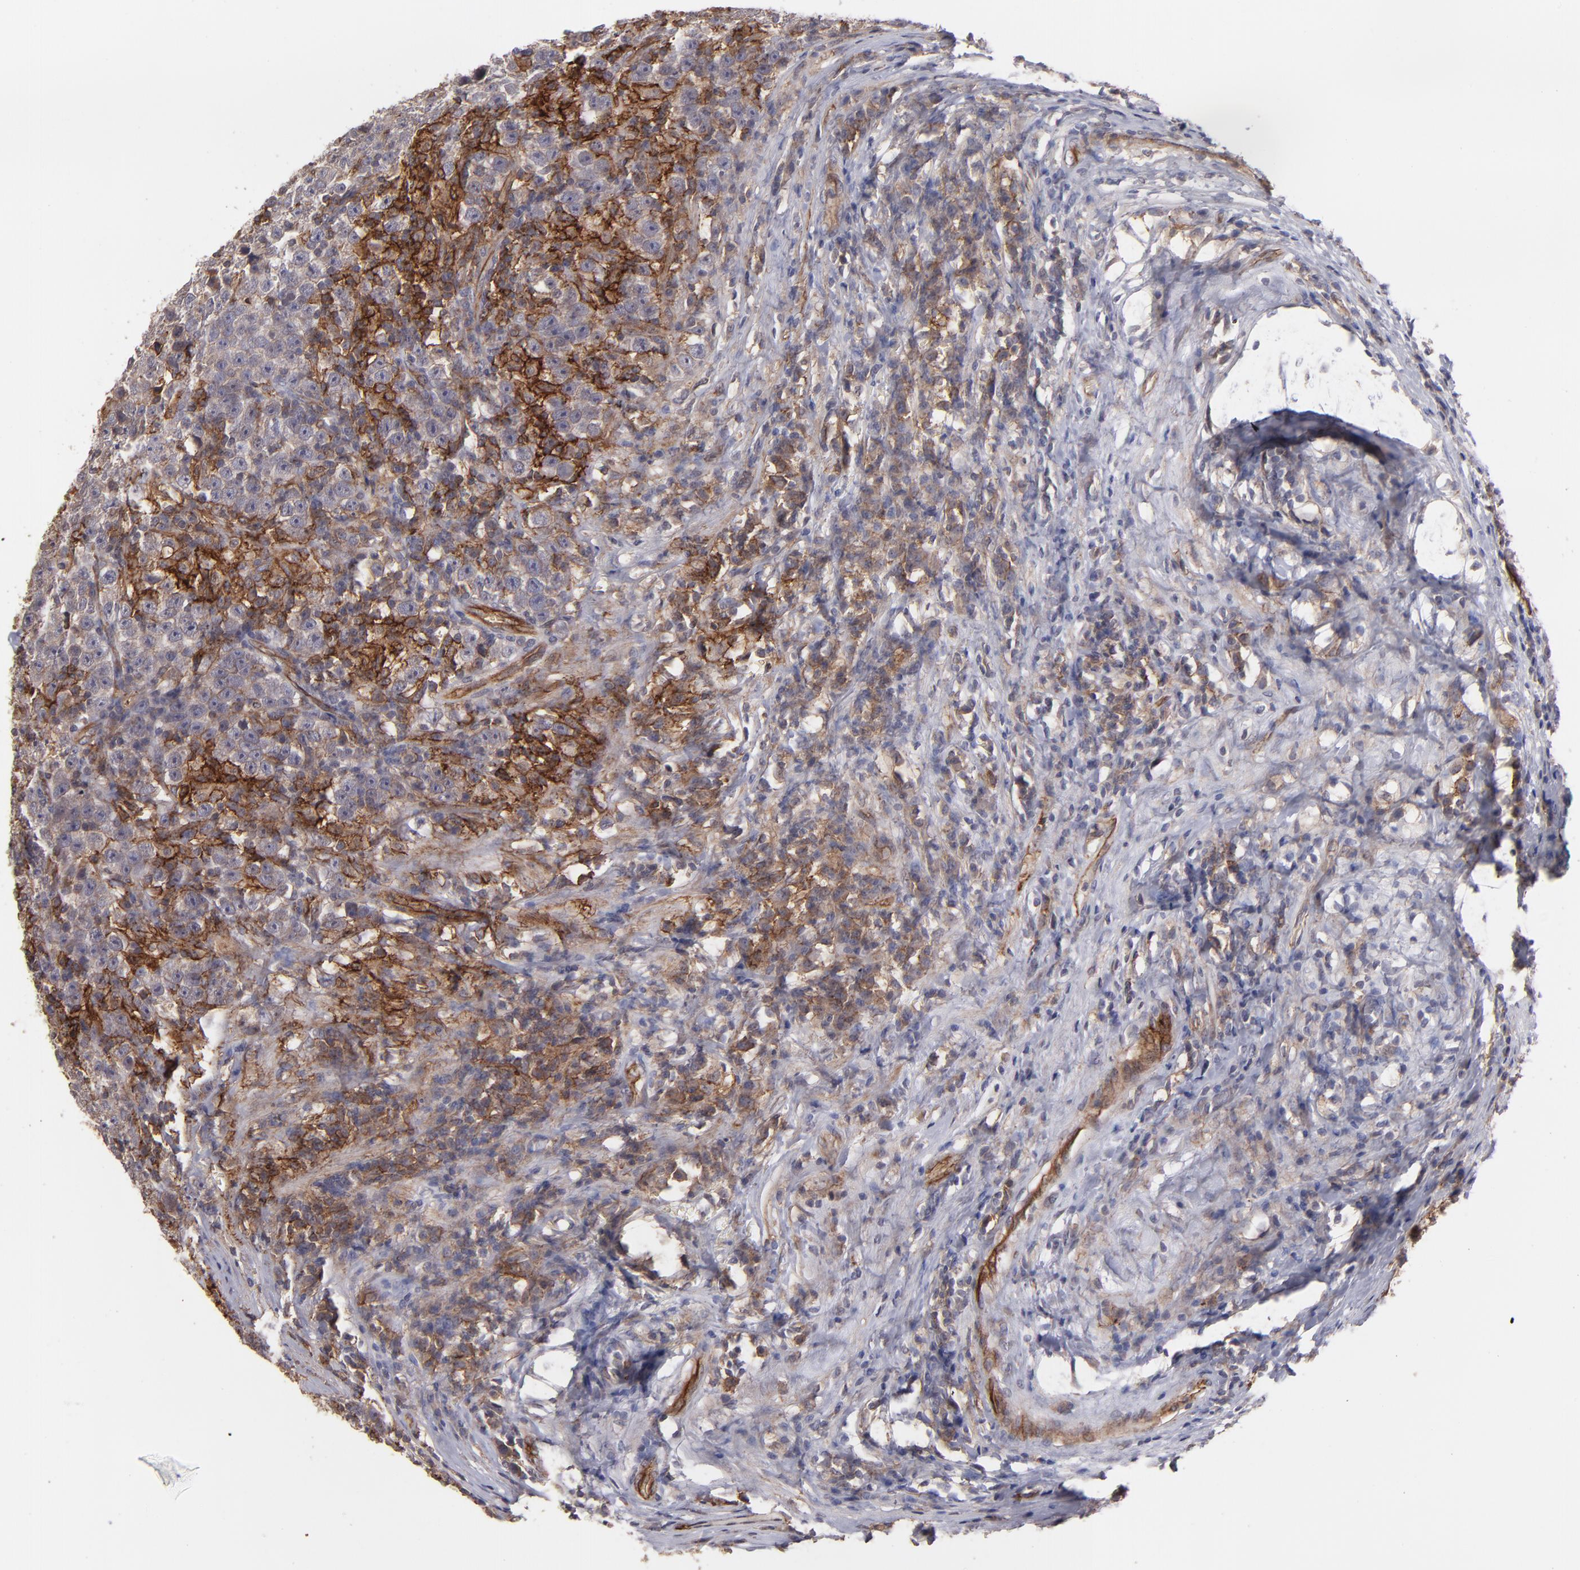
{"staining": {"intensity": "negative", "quantity": "none", "location": "none"}, "tissue": "testis cancer", "cell_type": "Tumor cells", "image_type": "cancer", "snomed": [{"axis": "morphology", "description": "Seminoma, NOS"}, {"axis": "topography", "description": "Testis"}], "caption": "Micrograph shows no significant protein expression in tumor cells of testis seminoma.", "gene": "ICAM1", "patient": {"sex": "male", "age": 43}}